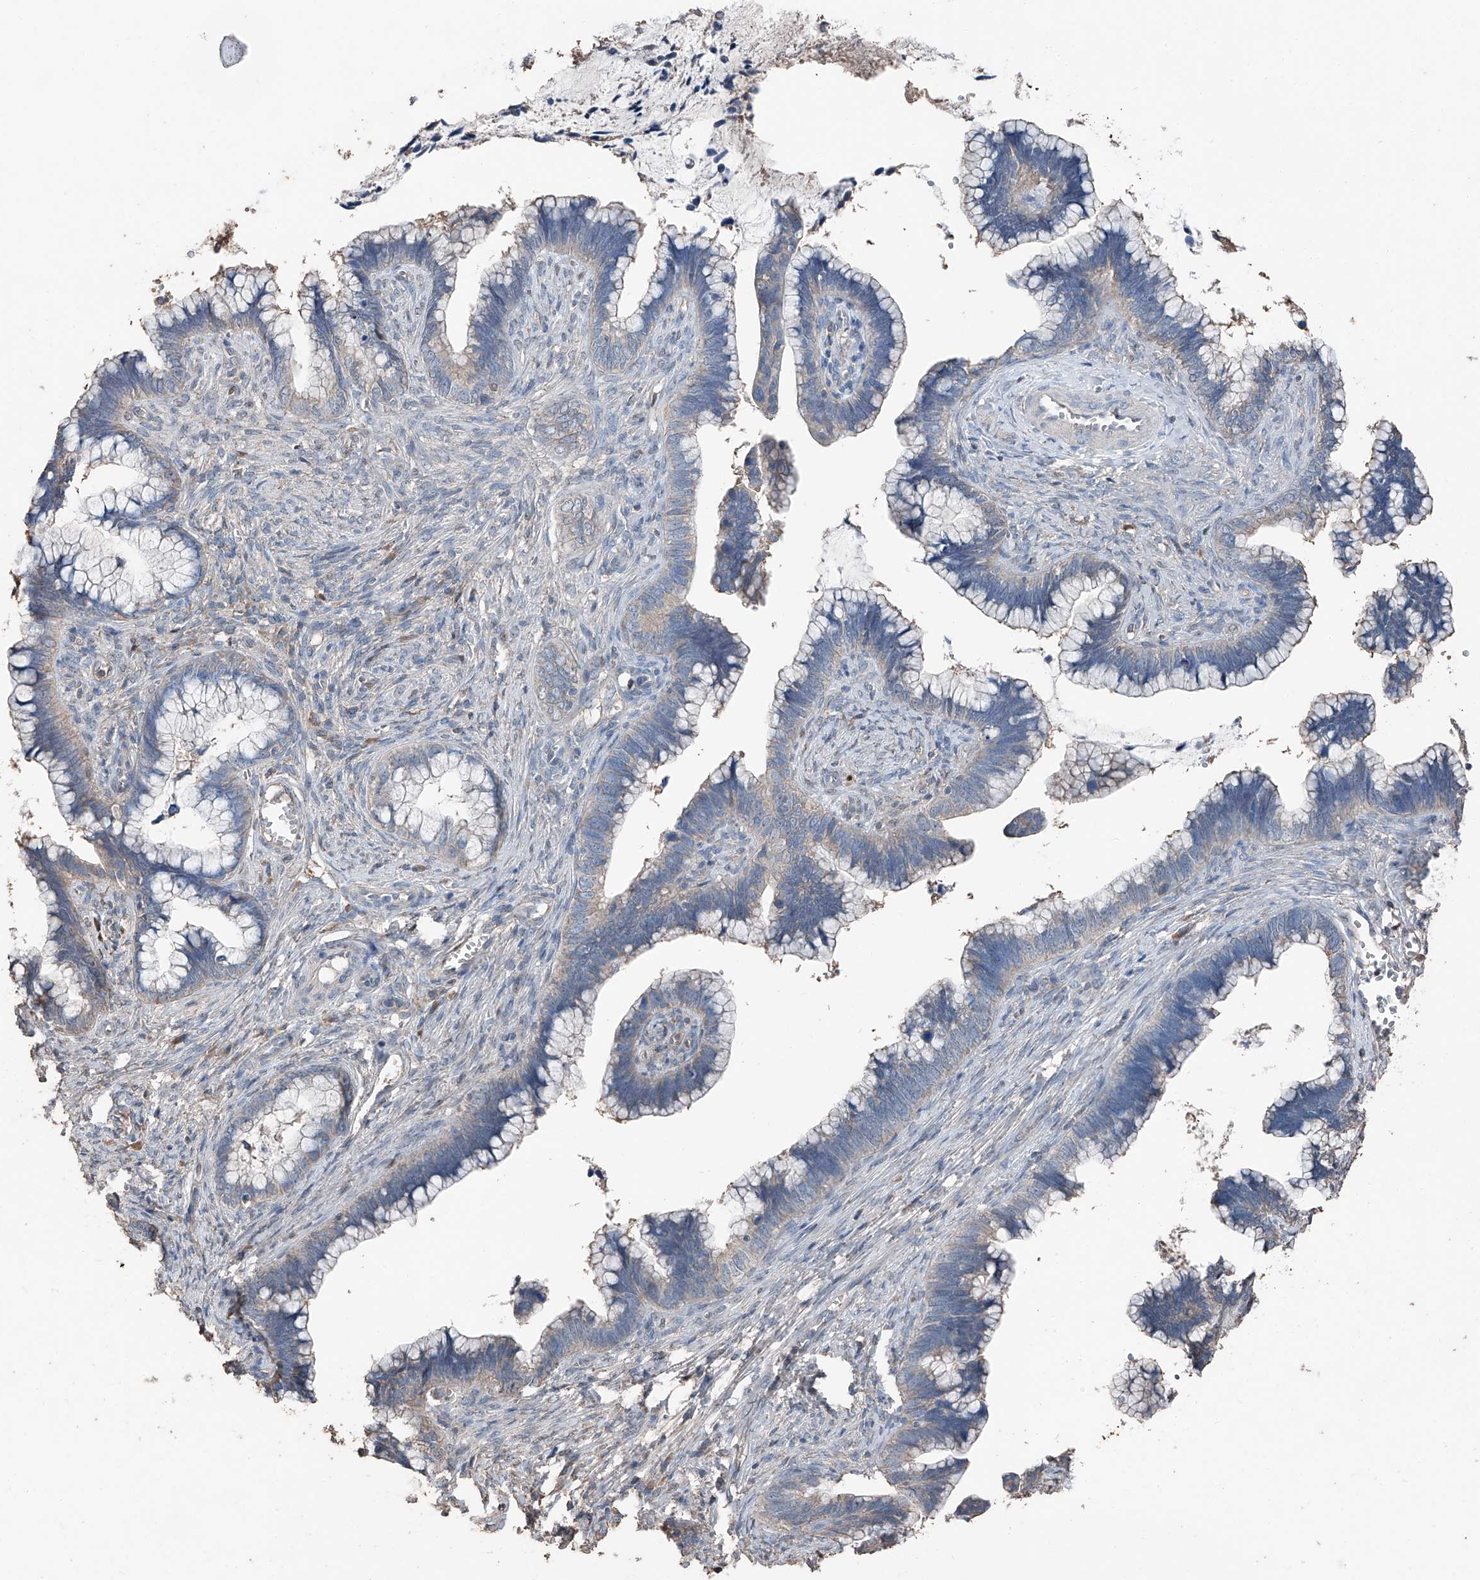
{"staining": {"intensity": "negative", "quantity": "none", "location": "none"}, "tissue": "cervical cancer", "cell_type": "Tumor cells", "image_type": "cancer", "snomed": [{"axis": "morphology", "description": "Adenocarcinoma, NOS"}, {"axis": "topography", "description": "Cervix"}], "caption": "Tumor cells show no significant protein positivity in adenocarcinoma (cervical).", "gene": "MAMLD1", "patient": {"sex": "female", "age": 44}}